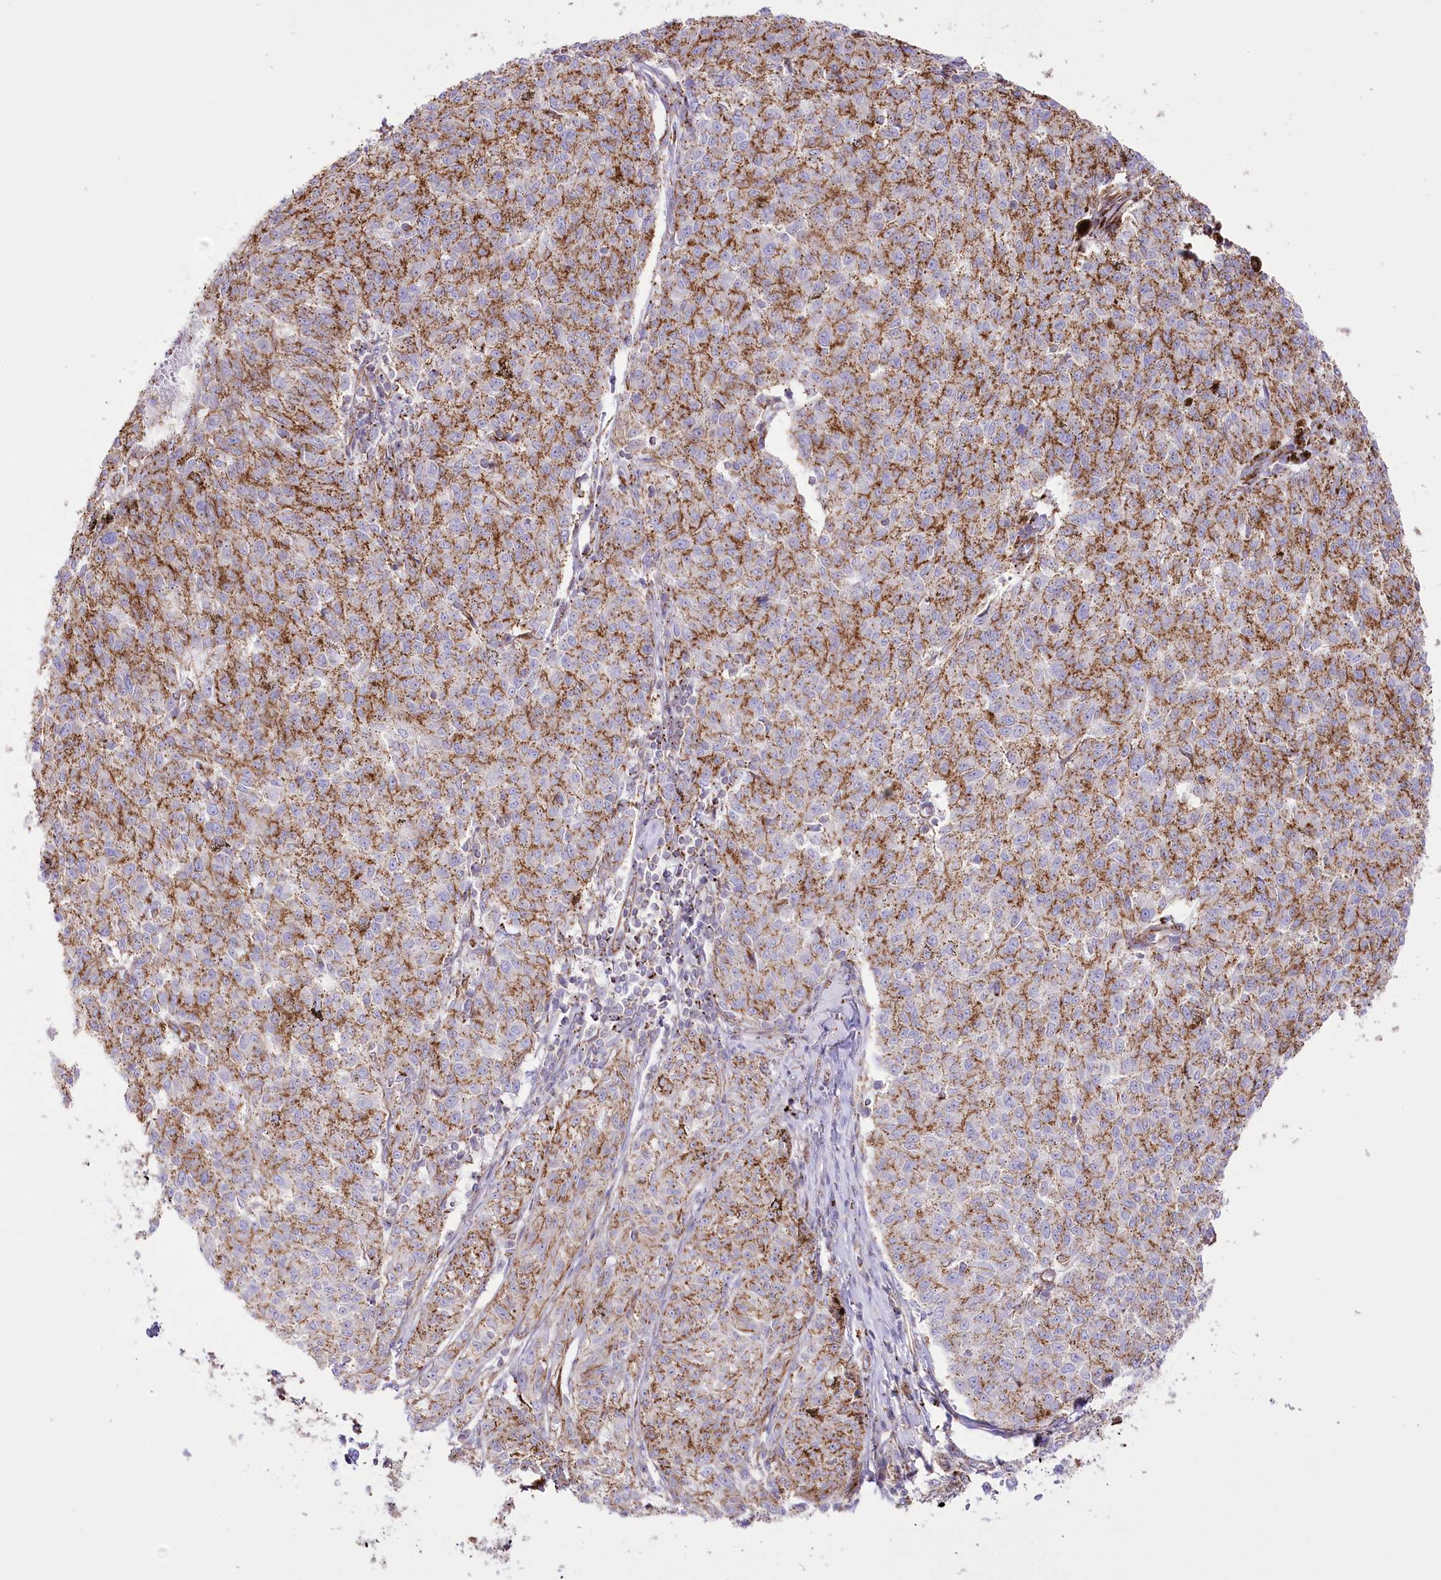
{"staining": {"intensity": "moderate", "quantity": ">75%", "location": "cytoplasmic/membranous"}, "tissue": "melanoma", "cell_type": "Tumor cells", "image_type": "cancer", "snomed": [{"axis": "morphology", "description": "Malignant melanoma, NOS"}, {"axis": "topography", "description": "Skin"}], "caption": "Immunohistochemical staining of human malignant melanoma reveals medium levels of moderate cytoplasmic/membranous protein positivity in about >75% of tumor cells.", "gene": "FAM216A", "patient": {"sex": "female", "age": 72}}